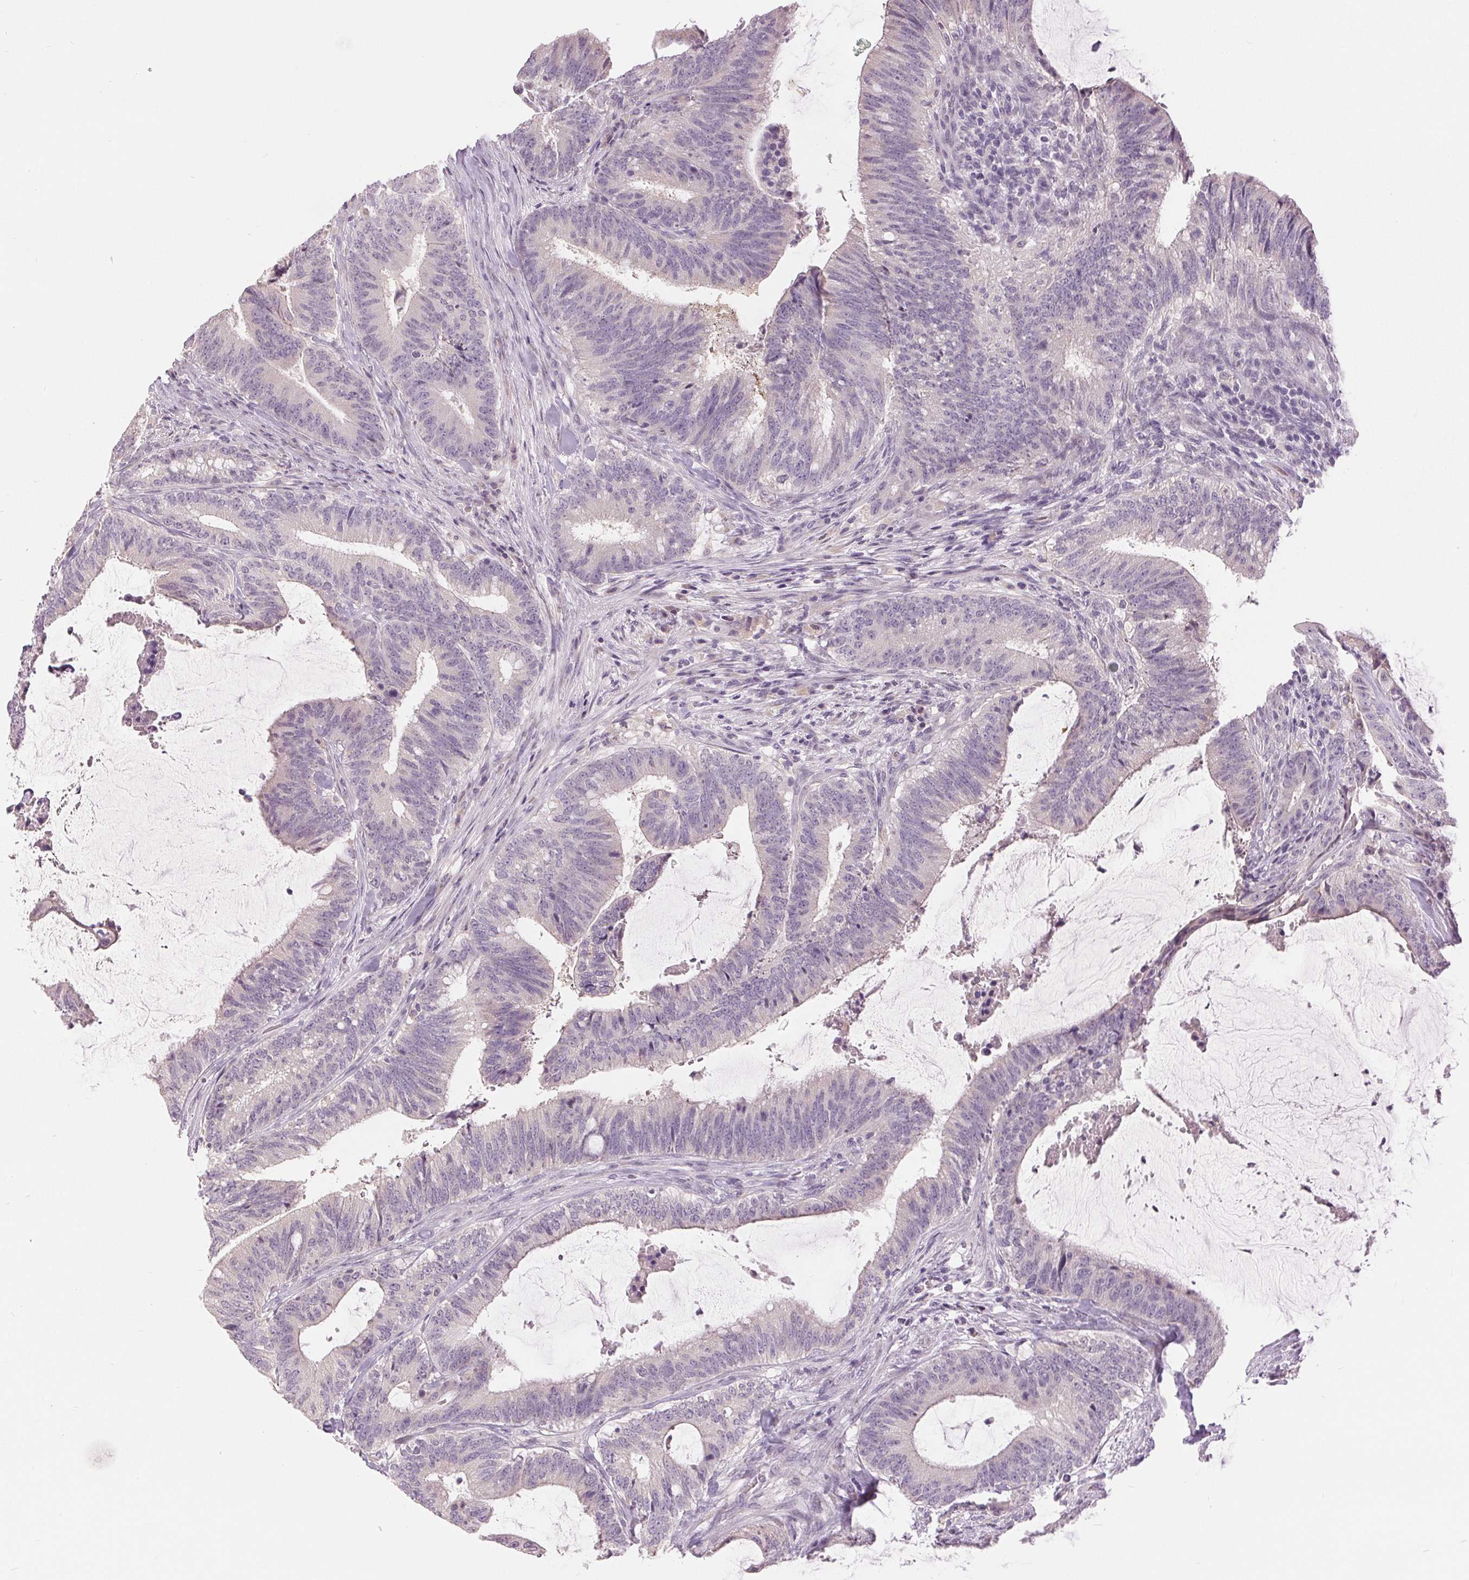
{"staining": {"intensity": "negative", "quantity": "none", "location": "none"}, "tissue": "colorectal cancer", "cell_type": "Tumor cells", "image_type": "cancer", "snomed": [{"axis": "morphology", "description": "Adenocarcinoma, NOS"}, {"axis": "topography", "description": "Colon"}], "caption": "An immunohistochemistry image of colorectal adenocarcinoma is shown. There is no staining in tumor cells of colorectal adenocarcinoma. (DAB immunohistochemistry (IHC), high magnification).", "gene": "DSG3", "patient": {"sex": "female", "age": 43}}